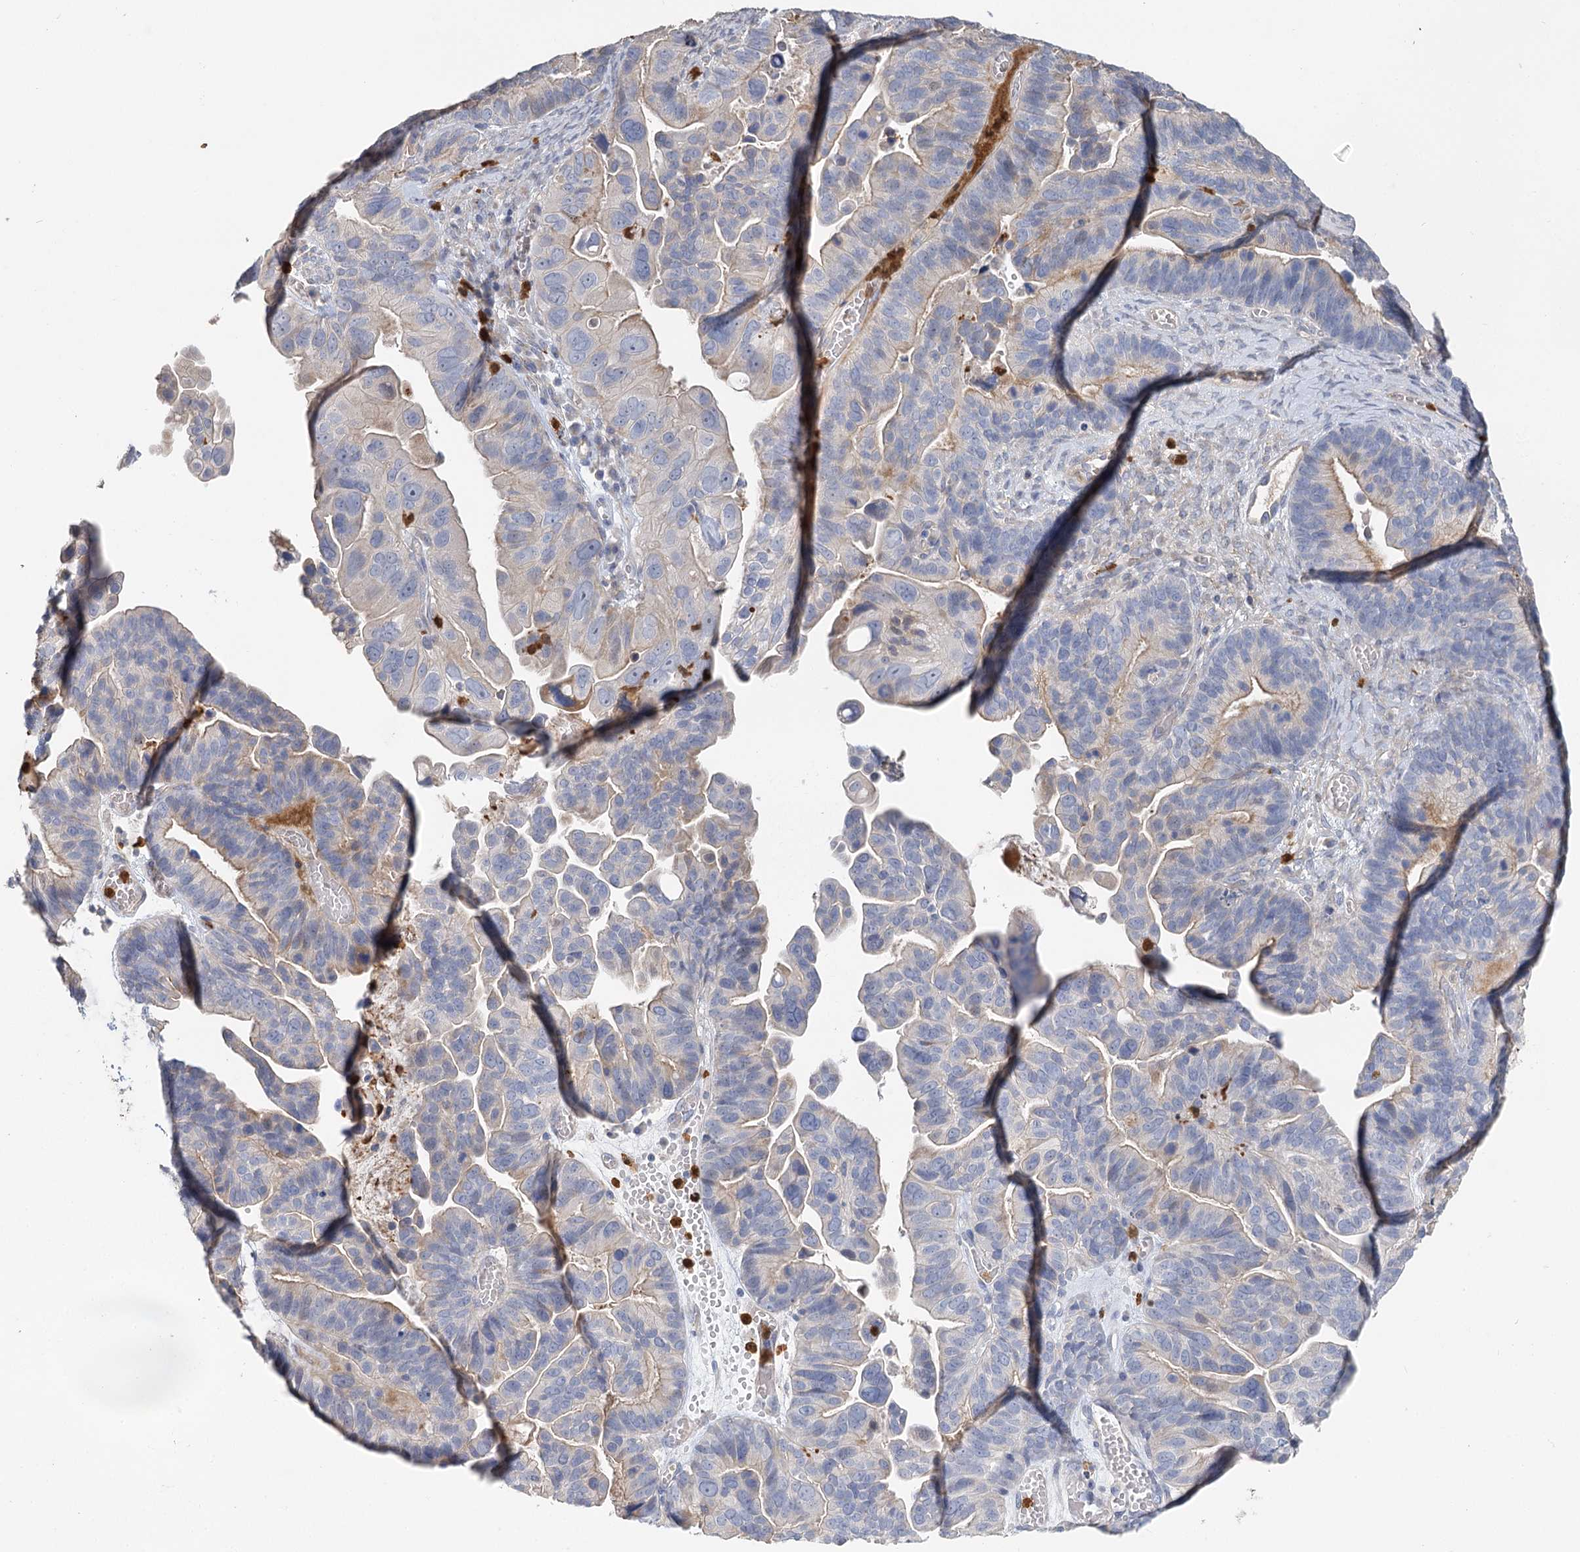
{"staining": {"intensity": "weak", "quantity": "25%-75%", "location": "cytoplasmic/membranous"}, "tissue": "ovarian cancer", "cell_type": "Tumor cells", "image_type": "cancer", "snomed": [{"axis": "morphology", "description": "Cystadenocarcinoma, serous, NOS"}, {"axis": "topography", "description": "Ovary"}], "caption": "Serous cystadenocarcinoma (ovarian) was stained to show a protein in brown. There is low levels of weak cytoplasmic/membranous expression in about 25%-75% of tumor cells.", "gene": "EPB41L5", "patient": {"sex": "female", "age": 56}}